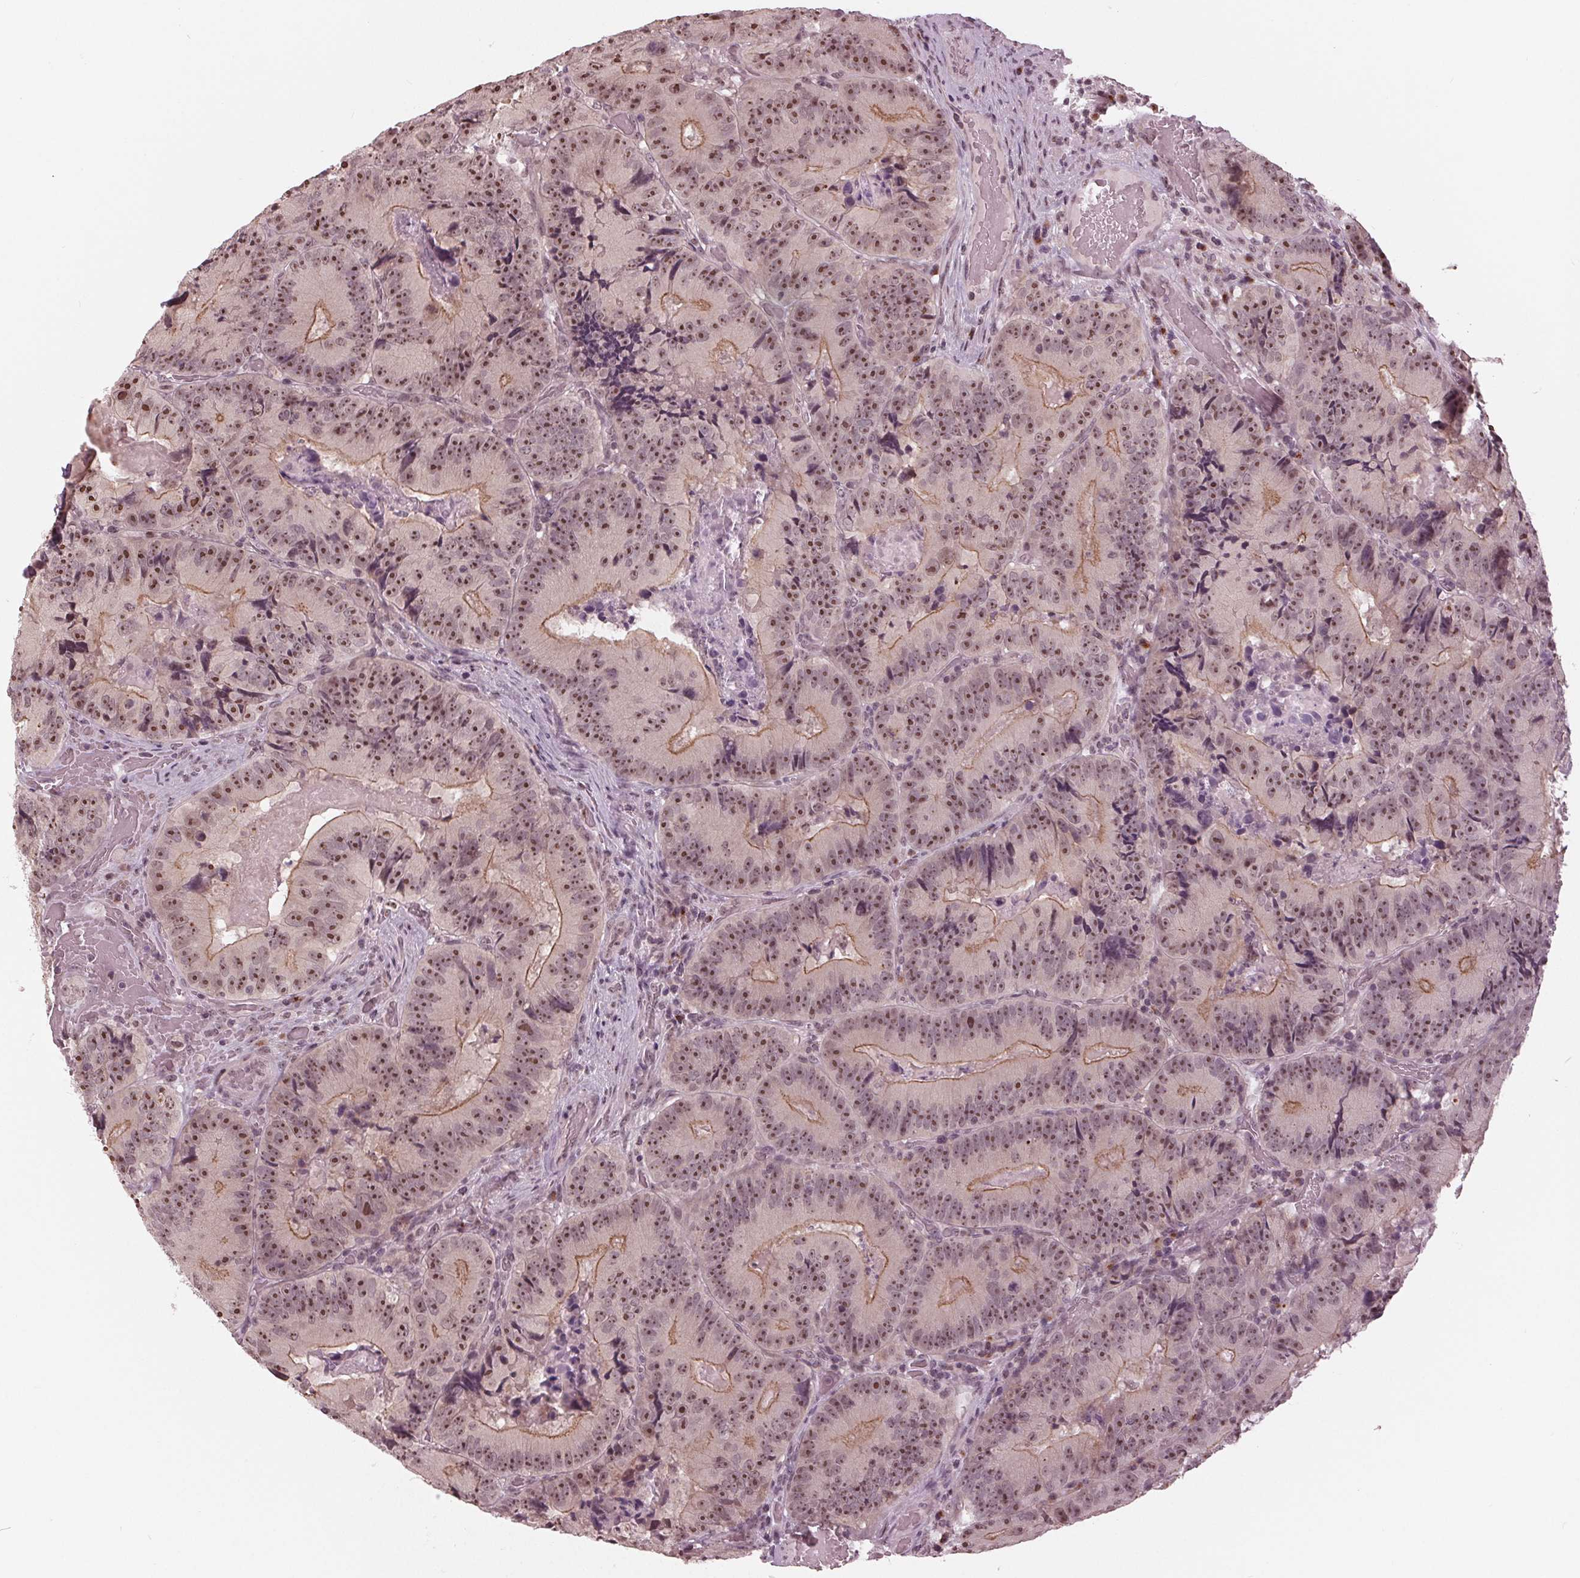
{"staining": {"intensity": "moderate", "quantity": ">75%", "location": "cytoplasmic/membranous,nuclear"}, "tissue": "colorectal cancer", "cell_type": "Tumor cells", "image_type": "cancer", "snomed": [{"axis": "morphology", "description": "Adenocarcinoma, NOS"}, {"axis": "topography", "description": "Colon"}], "caption": "Colorectal adenocarcinoma stained with DAB IHC exhibits medium levels of moderate cytoplasmic/membranous and nuclear staining in about >75% of tumor cells.", "gene": "SLX4", "patient": {"sex": "female", "age": 86}}